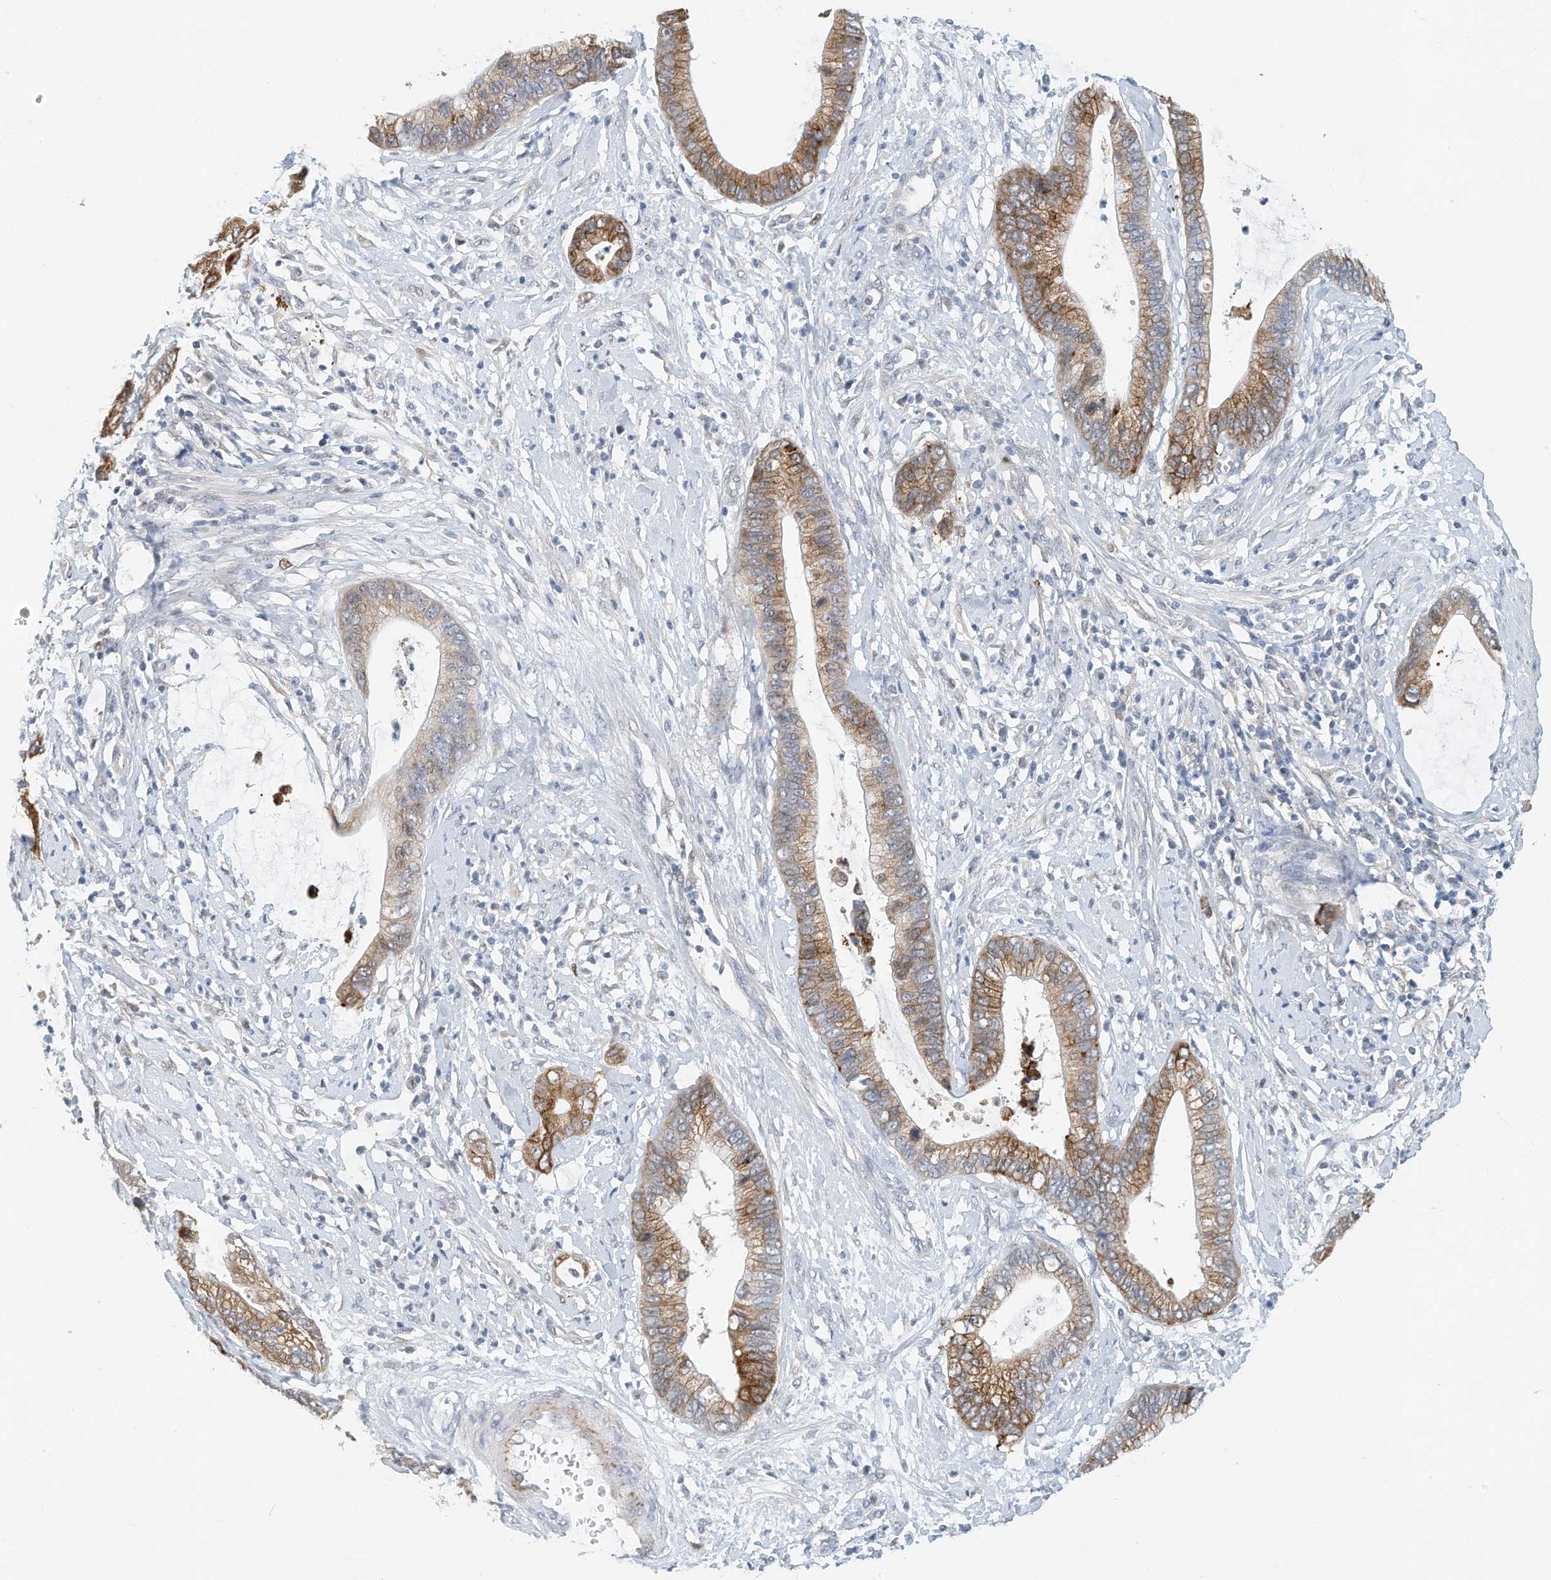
{"staining": {"intensity": "moderate", "quantity": ">75%", "location": "cytoplasmic/membranous"}, "tissue": "cervical cancer", "cell_type": "Tumor cells", "image_type": "cancer", "snomed": [{"axis": "morphology", "description": "Adenocarcinoma, NOS"}, {"axis": "topography", "description": "Cervix"}], "caption": "Adenocarcinoma (cervical) stained with a brown dye reveals moderate cytoplasmic/membranous positive expression in about >75% of tumor cells.", "gene": "ARHGAP28", "patient": {"sex": "female", "age": 44}}